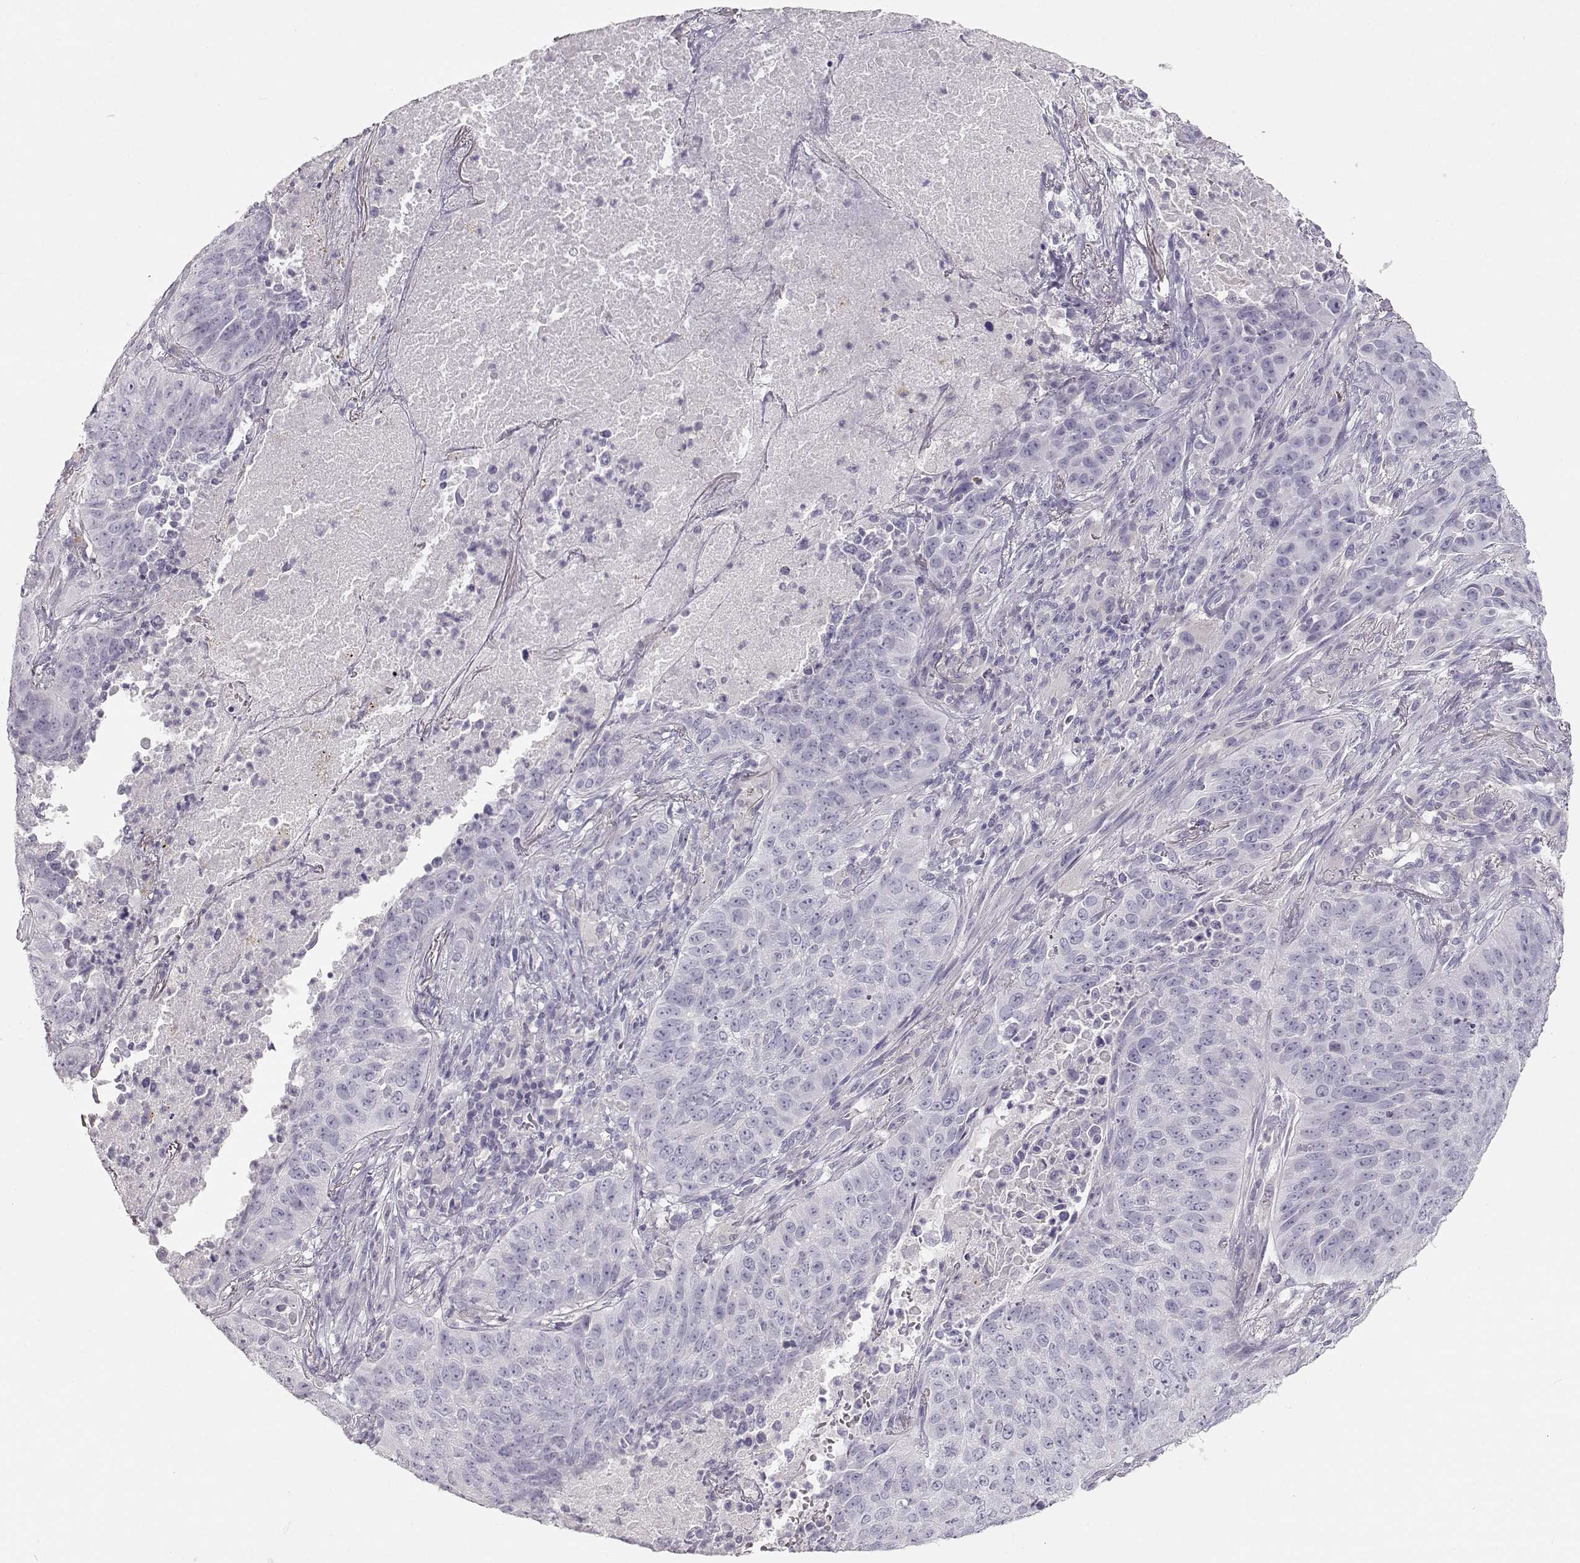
{"staining": {"intensity": "negative", "quantity": "none", "location": "none"}, "tissue": "lung cancer", "cell_type": "Tumor cells", "image_type": "cancer", "snomed": [{"axis": "morphology", "description": "Normal tissue, NOS"}, {"axis": "morphology", "description": "Squamous cell carcinoma, NOS"}, {"axis": "topography", "description": "Bronchus"}, {"axis": "topography", "description": "Lung"}], "caption": "DAB (3,3'-diaminobenzidine) immunohistochemical staining of human lung cancer (squamous cell carcinoma) shows no significant expression in tumor cells.", "gene": "LEPR", "patient": {"sex": "male", "age": 64}}